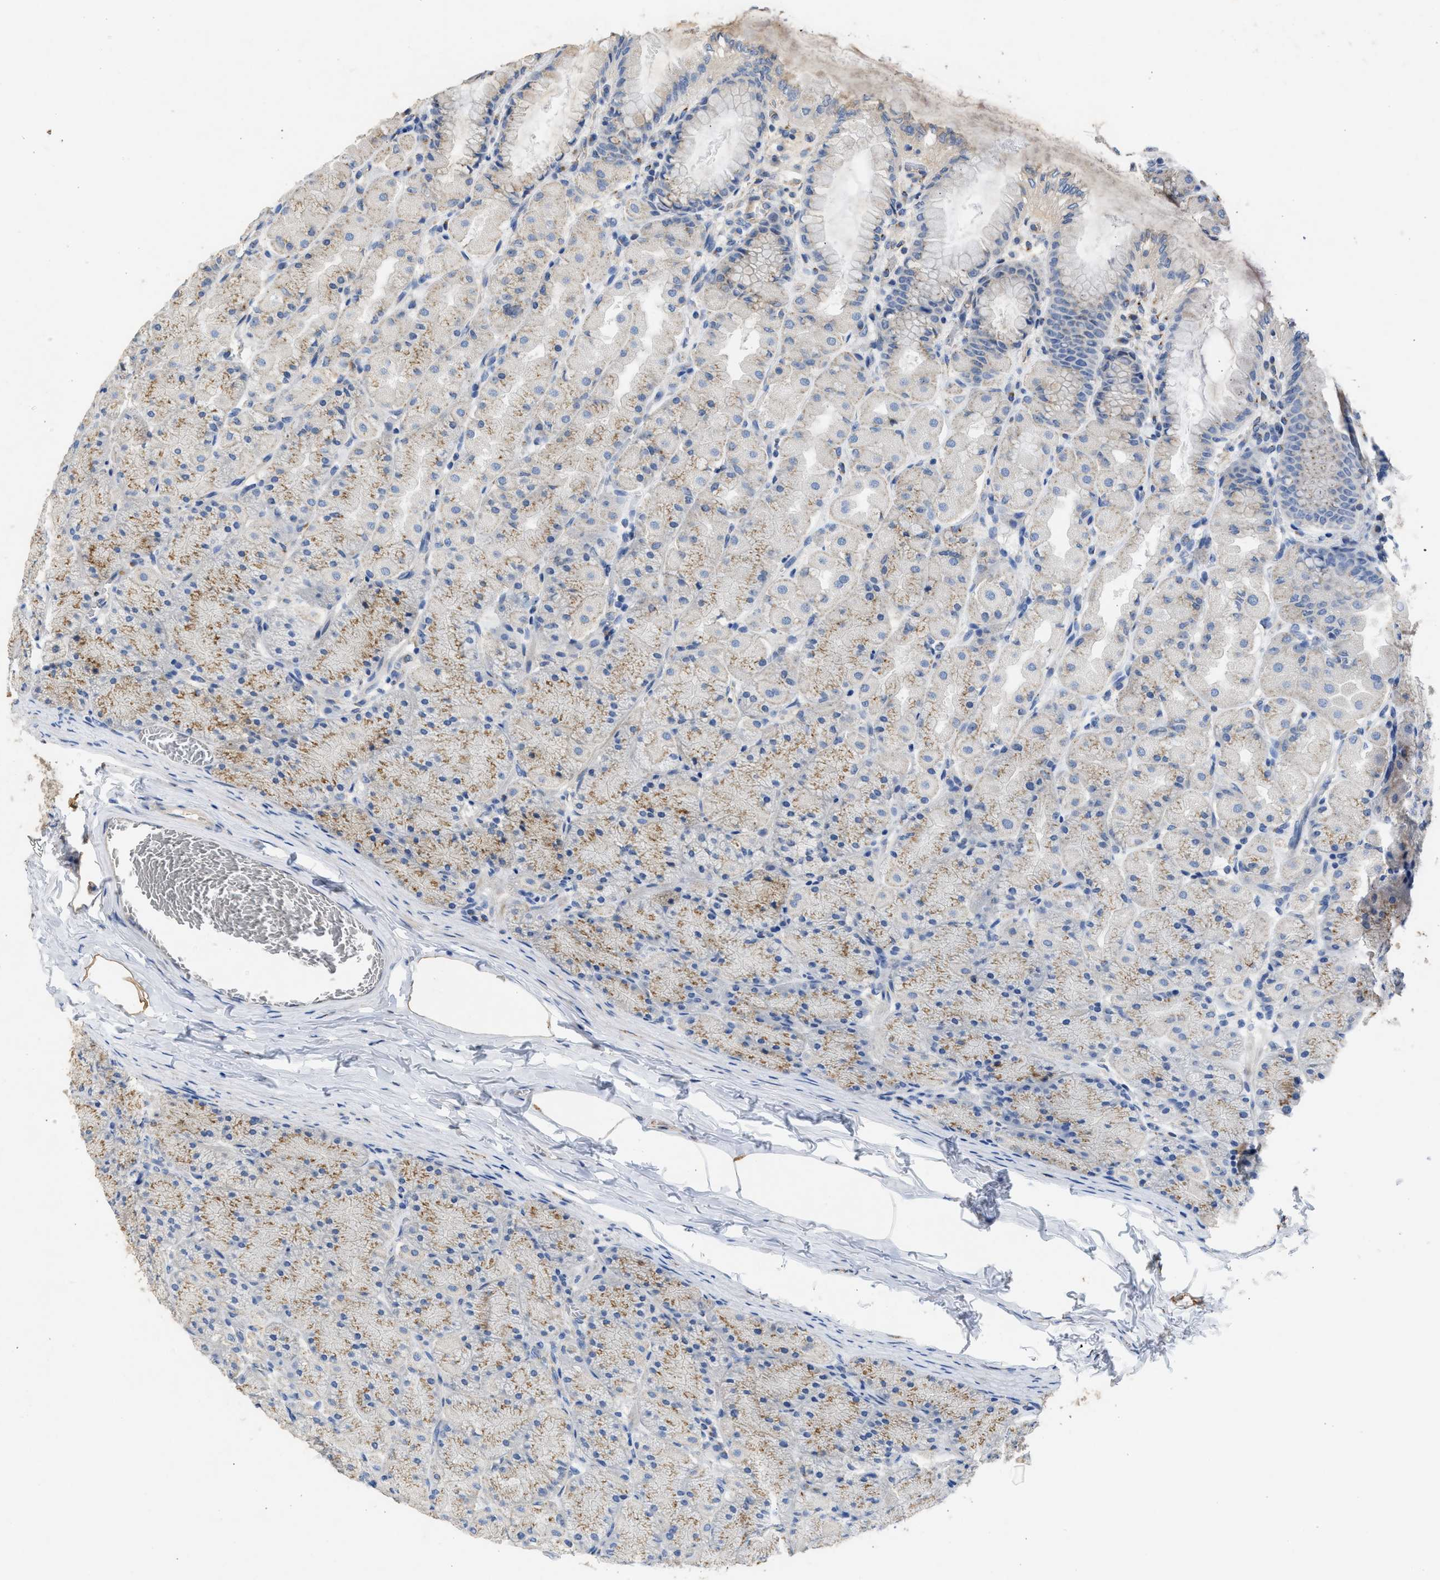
{"staining": {"intensity": "weak", "quantity": "25%-75%", "location": "cytoplasmic/membranous"}, "tissue": "stomach", "cell_type": "Glandular cells", "image_type": "normal", "snomed": [{"axis": "morphology", "description": "Normal tissue, NOS"}, {"axis": "topography", "description": "Stomach, upper"}], "caption": "A photomicrograph of stomach stained for a protein displays weak cytoplasmic/membranous brown staining in glandular cells. (DAB (3,3'-diaminobenzidine) IHC, brown staining for protein, blue staining for nuclei).", "gene": "IPO8", "patient": {"sex": "female", "age": 56}}